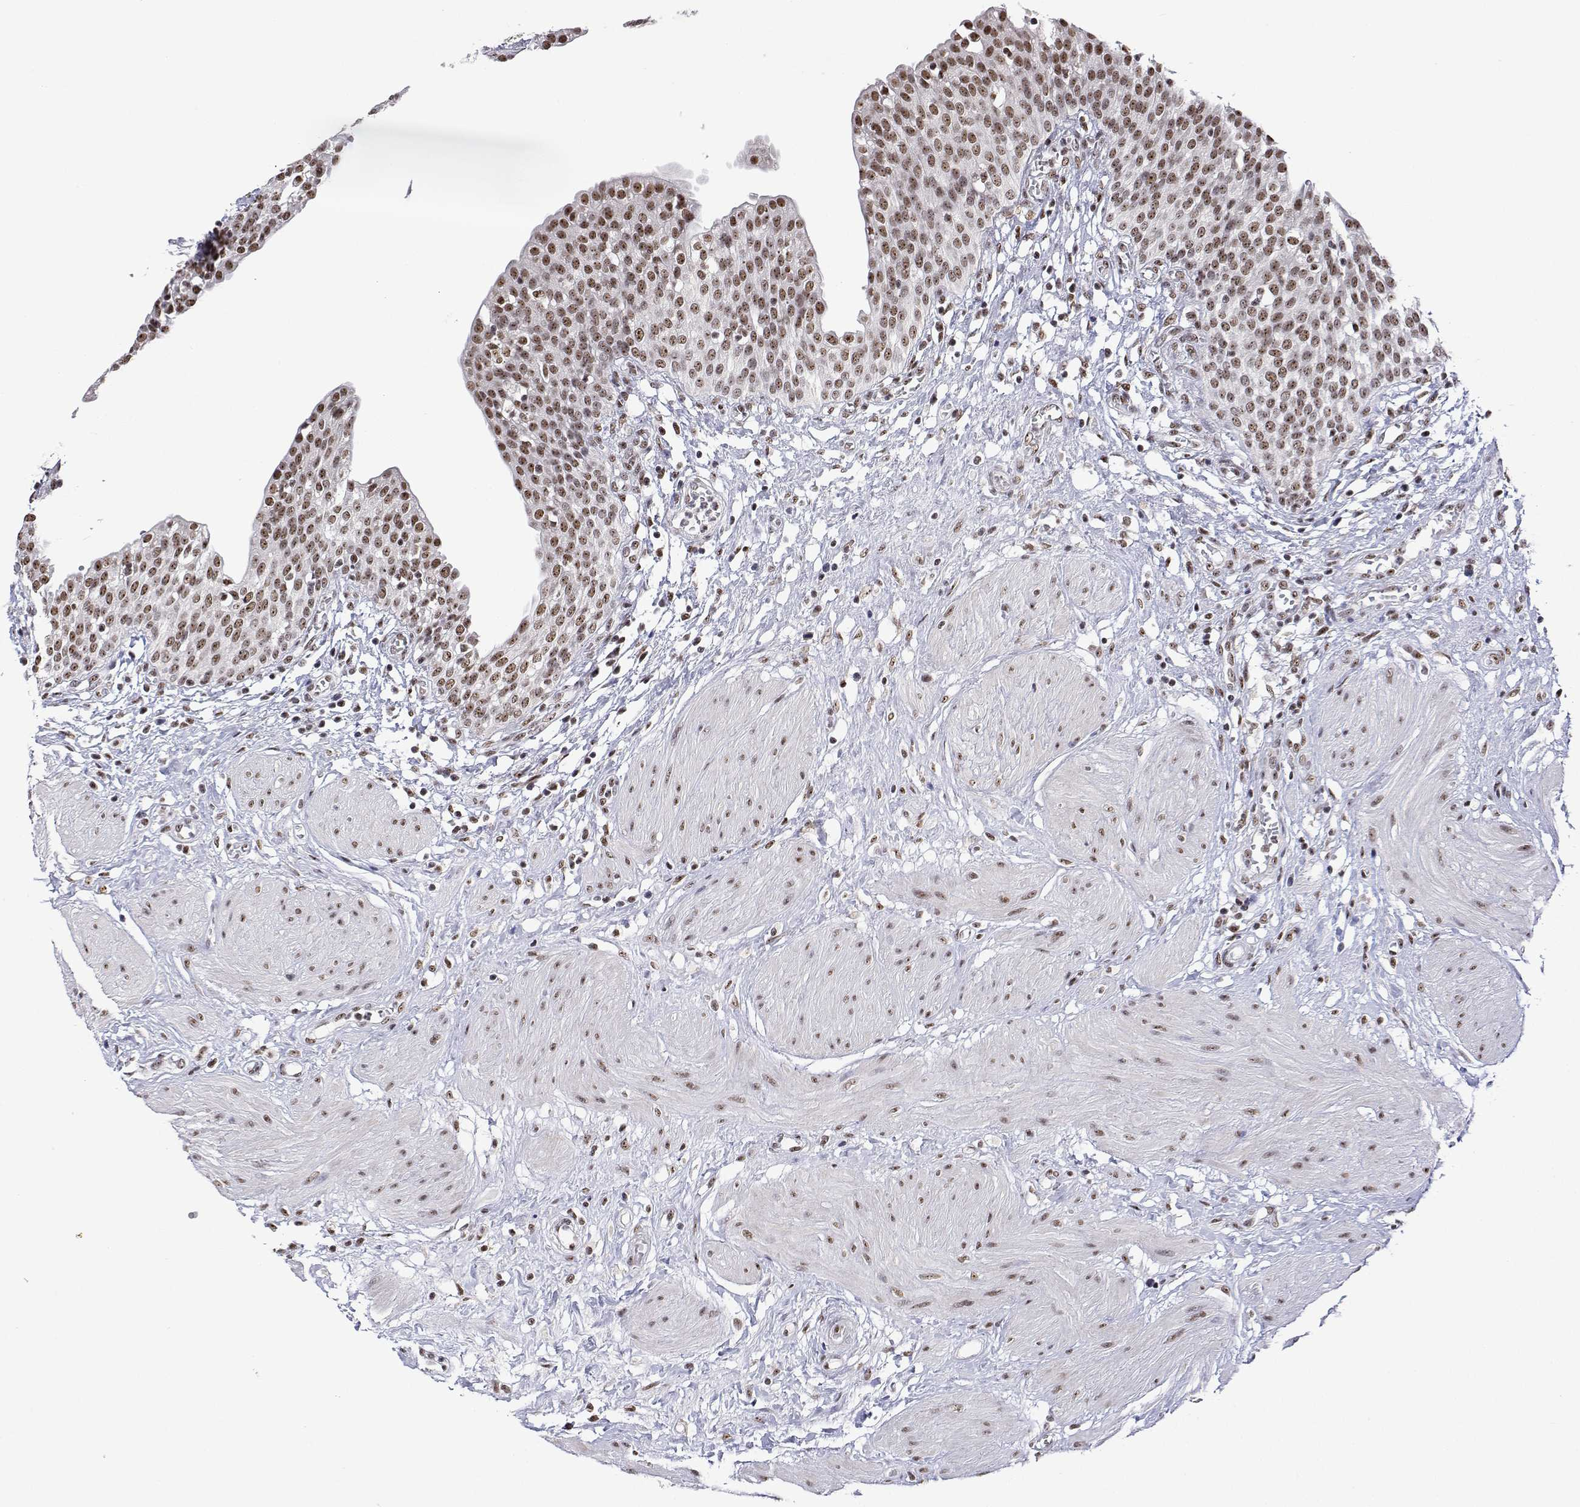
{"staining": {"intensity": "moderate", "quantity": ">75%", "location": "nuclear"}, "tissue": "urinary bladder", "cell_type": "Urothelial cells", "image_type": "normal", "snomed": [{"axis": "morphology", "description": "Normal tissue, NOS"}, {"axis": "topography", "description": "Urinary bladder"}], "caption": "A histopathology image showing moderate nuclear positivity in approximately >75% of urothelial cells in normal urinary bladder, as visualized by brown immunohistochemical staining.", "gene": "ADAR", "patient": {"sex": "male", "age": 55}}